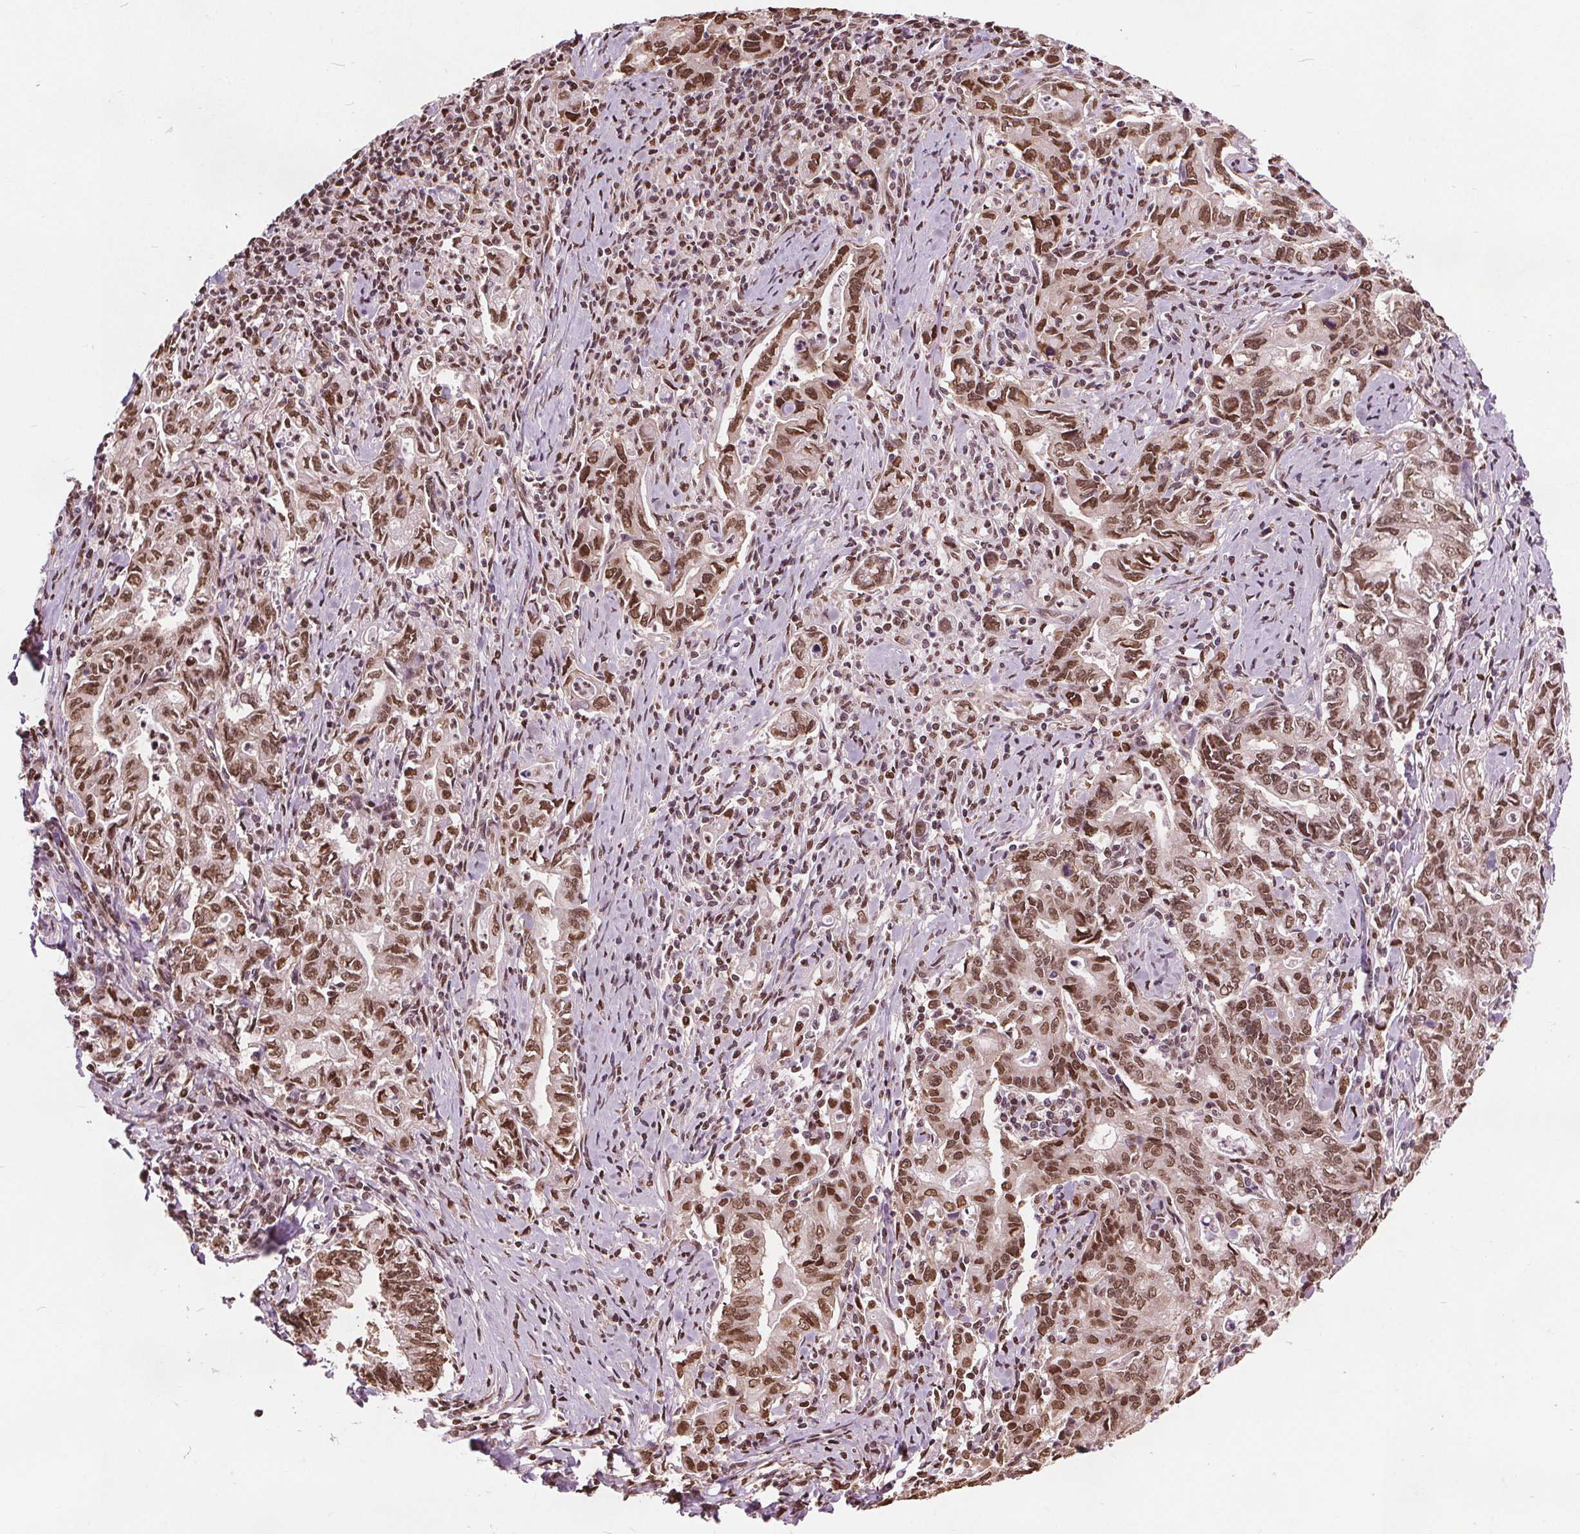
{"staining": {"intensity": "moderate", "quantity": ">75%", "location": "nuclear"}, "tissue": "stomach cancer", "cell_type": "Tumor cells", "image_type": "cancer", "snomed": [{"axis": "morphology", "description": "Adenocarcinoma, NOS"}, {"axis": "topography", "description": "Stomach, upper"}], "caption": "DAB immunohistochemical staining of human stomach adenocarcinoma demonstrates moderate nuclear protein staining in about >75% of tumor cells.", "gene": "ISLR2", "patient": {"sex": "female", "age": 79}}